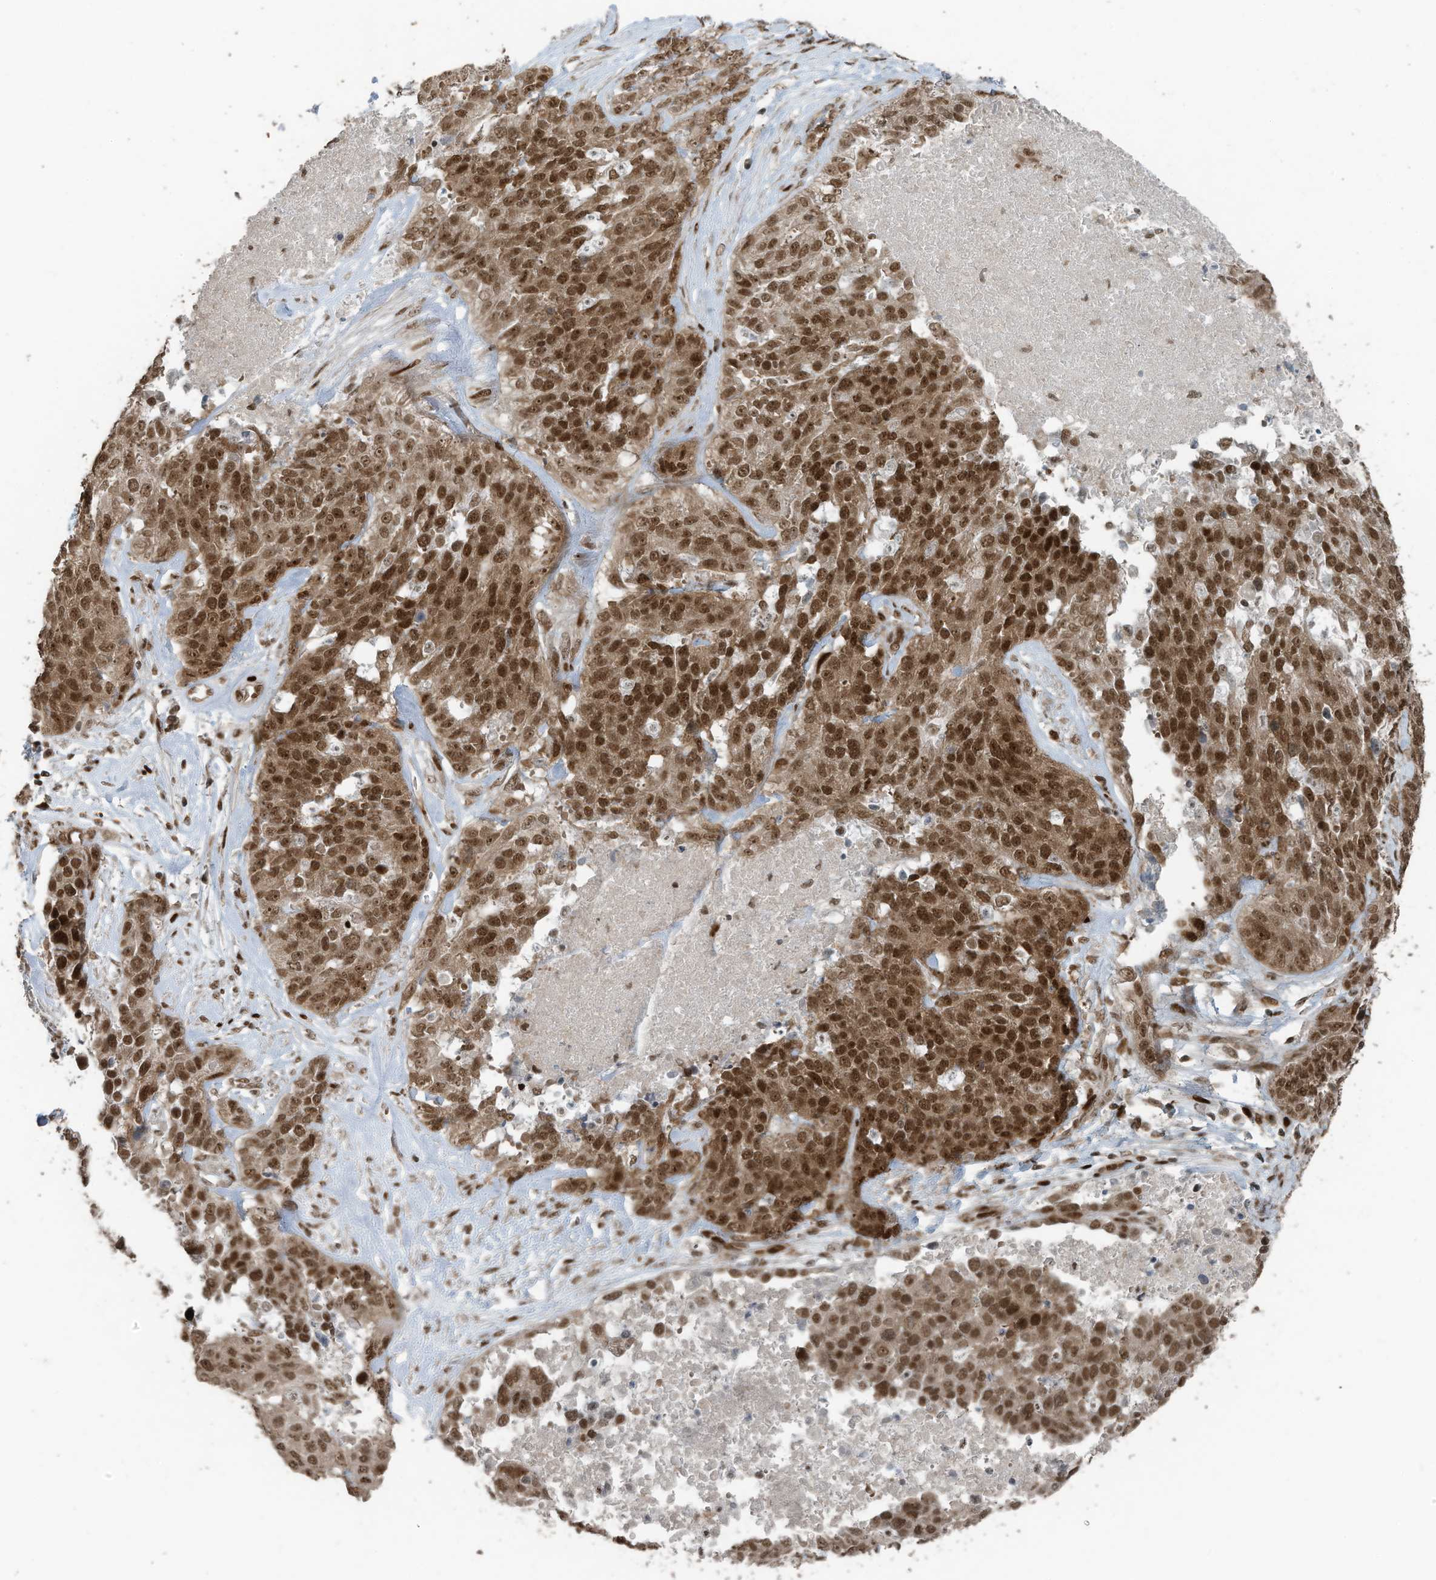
{"staining": {"intensity": "moderate", "quantity": ">75%", "location": "cytoplasmic/membranous,nuclear"}, "tissue": "ovarian cancer", "cell_type": "Tumor cells", "image_type": "cancer", "snomed": [{"axis": "morphology", "description": "Cystadenocarcinoma, serous, NOS"}, {"axis": "topography", "description": "Ovary"}], "caption": "A photomicrograph showing moderate cytoplasmic/membranous and nuclear positivity in about >75% of tumor cells in ovarian cancer, as visualized by brown immunohistochemical staining.", "gene": "PCNP", "patient": {"sex": "female", "age": 44}}